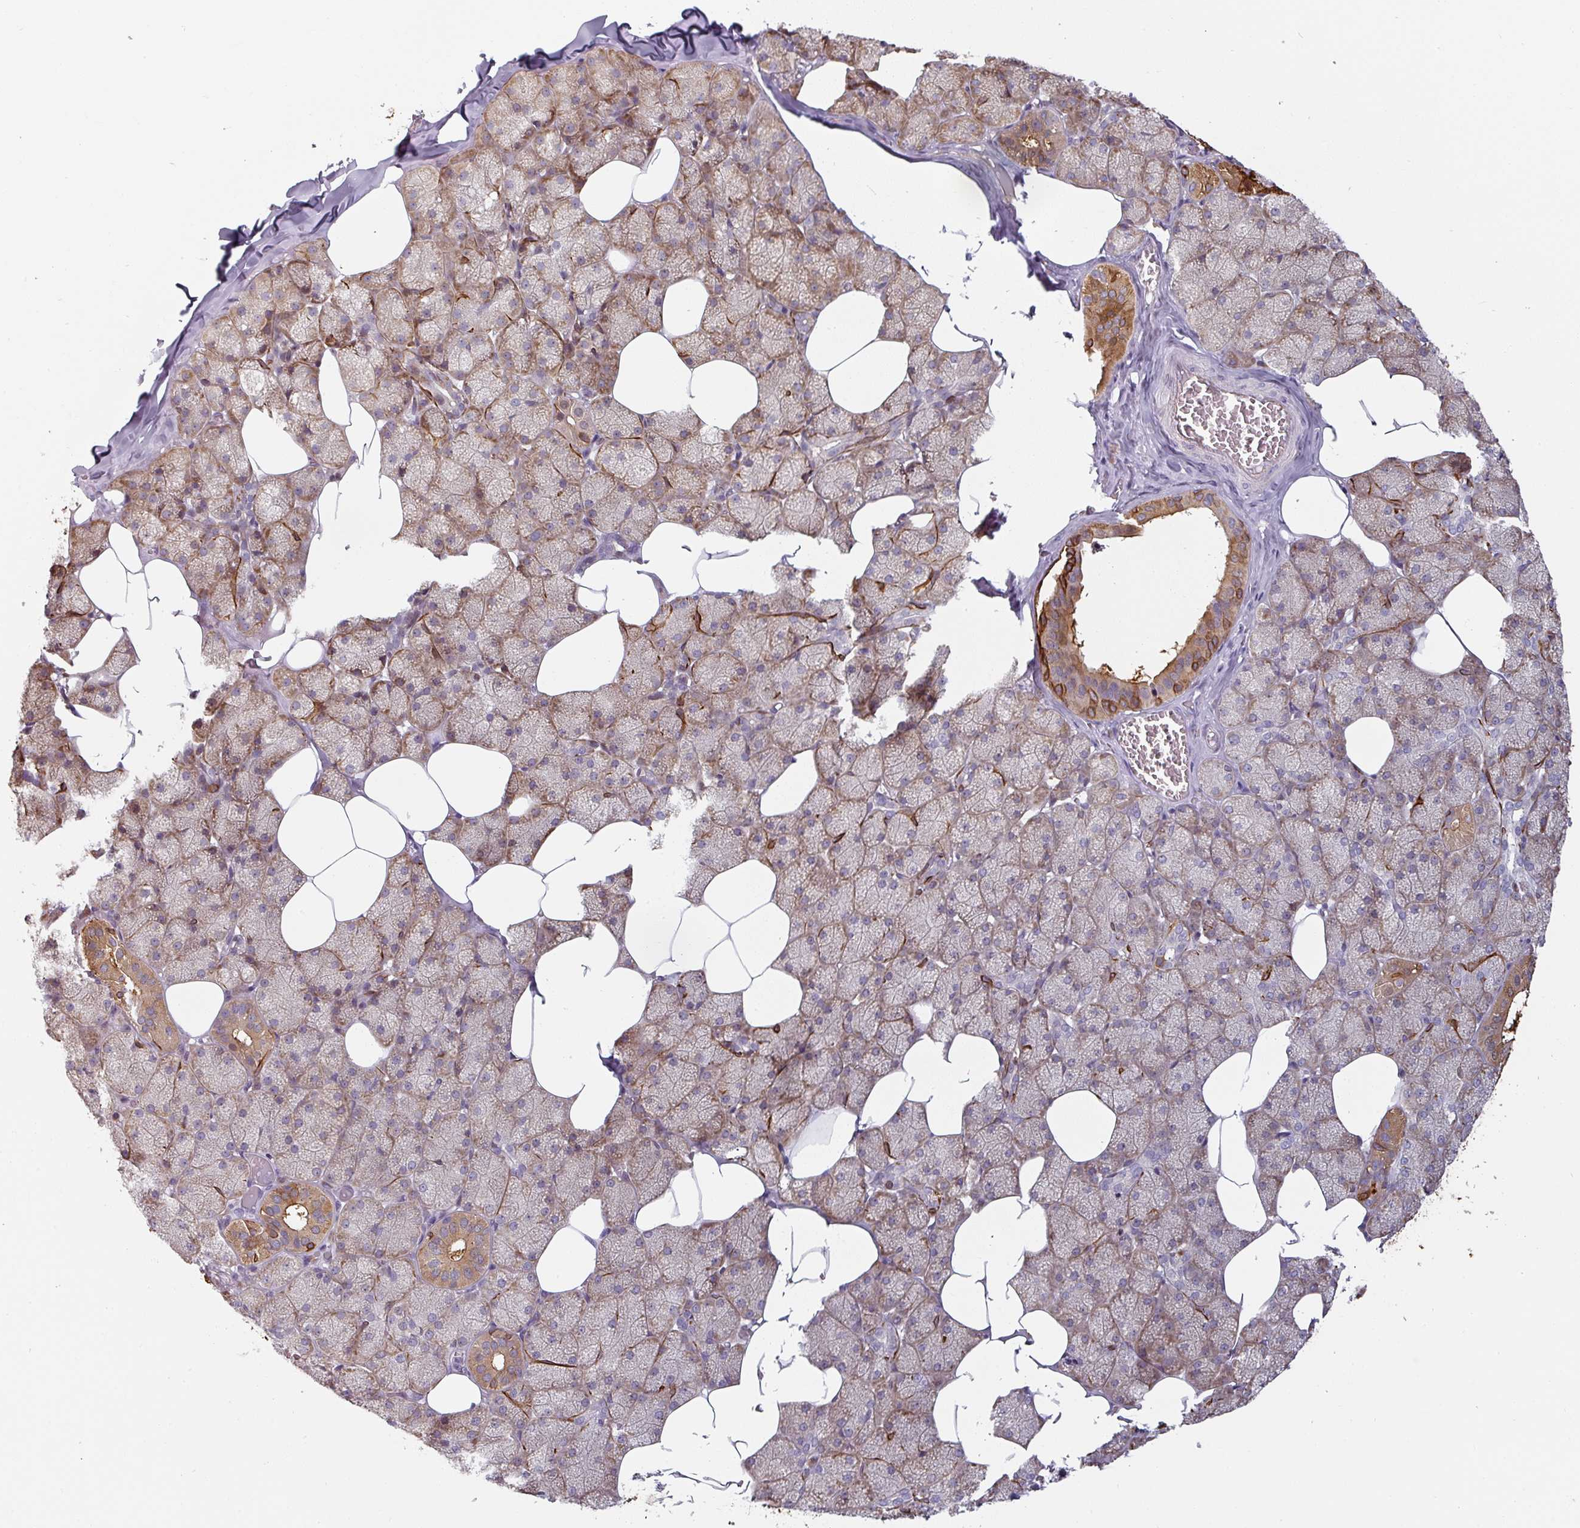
{"staining": {"intensity": "moderate", "quantity": "<25%", "location": "cytoplasmic/membranous"}, "tissue": "salivary gland", "cell_type": "Glandular cells", "image_type": "normal", "snomed": [{"axis": "morphology", "description": "Normal tissue, NOS"}, {"axis": "topography", "description": "Salivary gland"}, {"axis": "topography", "description": "Peripheral nerve tissue"}], "caption": "Immunohistochemistry (IHC) micrograph of normal salivary gland: salivary gland stained using immunohistochemistry demonstrates low levels of moderate protein expression localized specifically in the cytoplasmic/membranous of glandular cells, appearing as a cytoplasmic/membranous brown color.", "gene": "CEP78", "patient": {"sex": "male", "age": 38}}